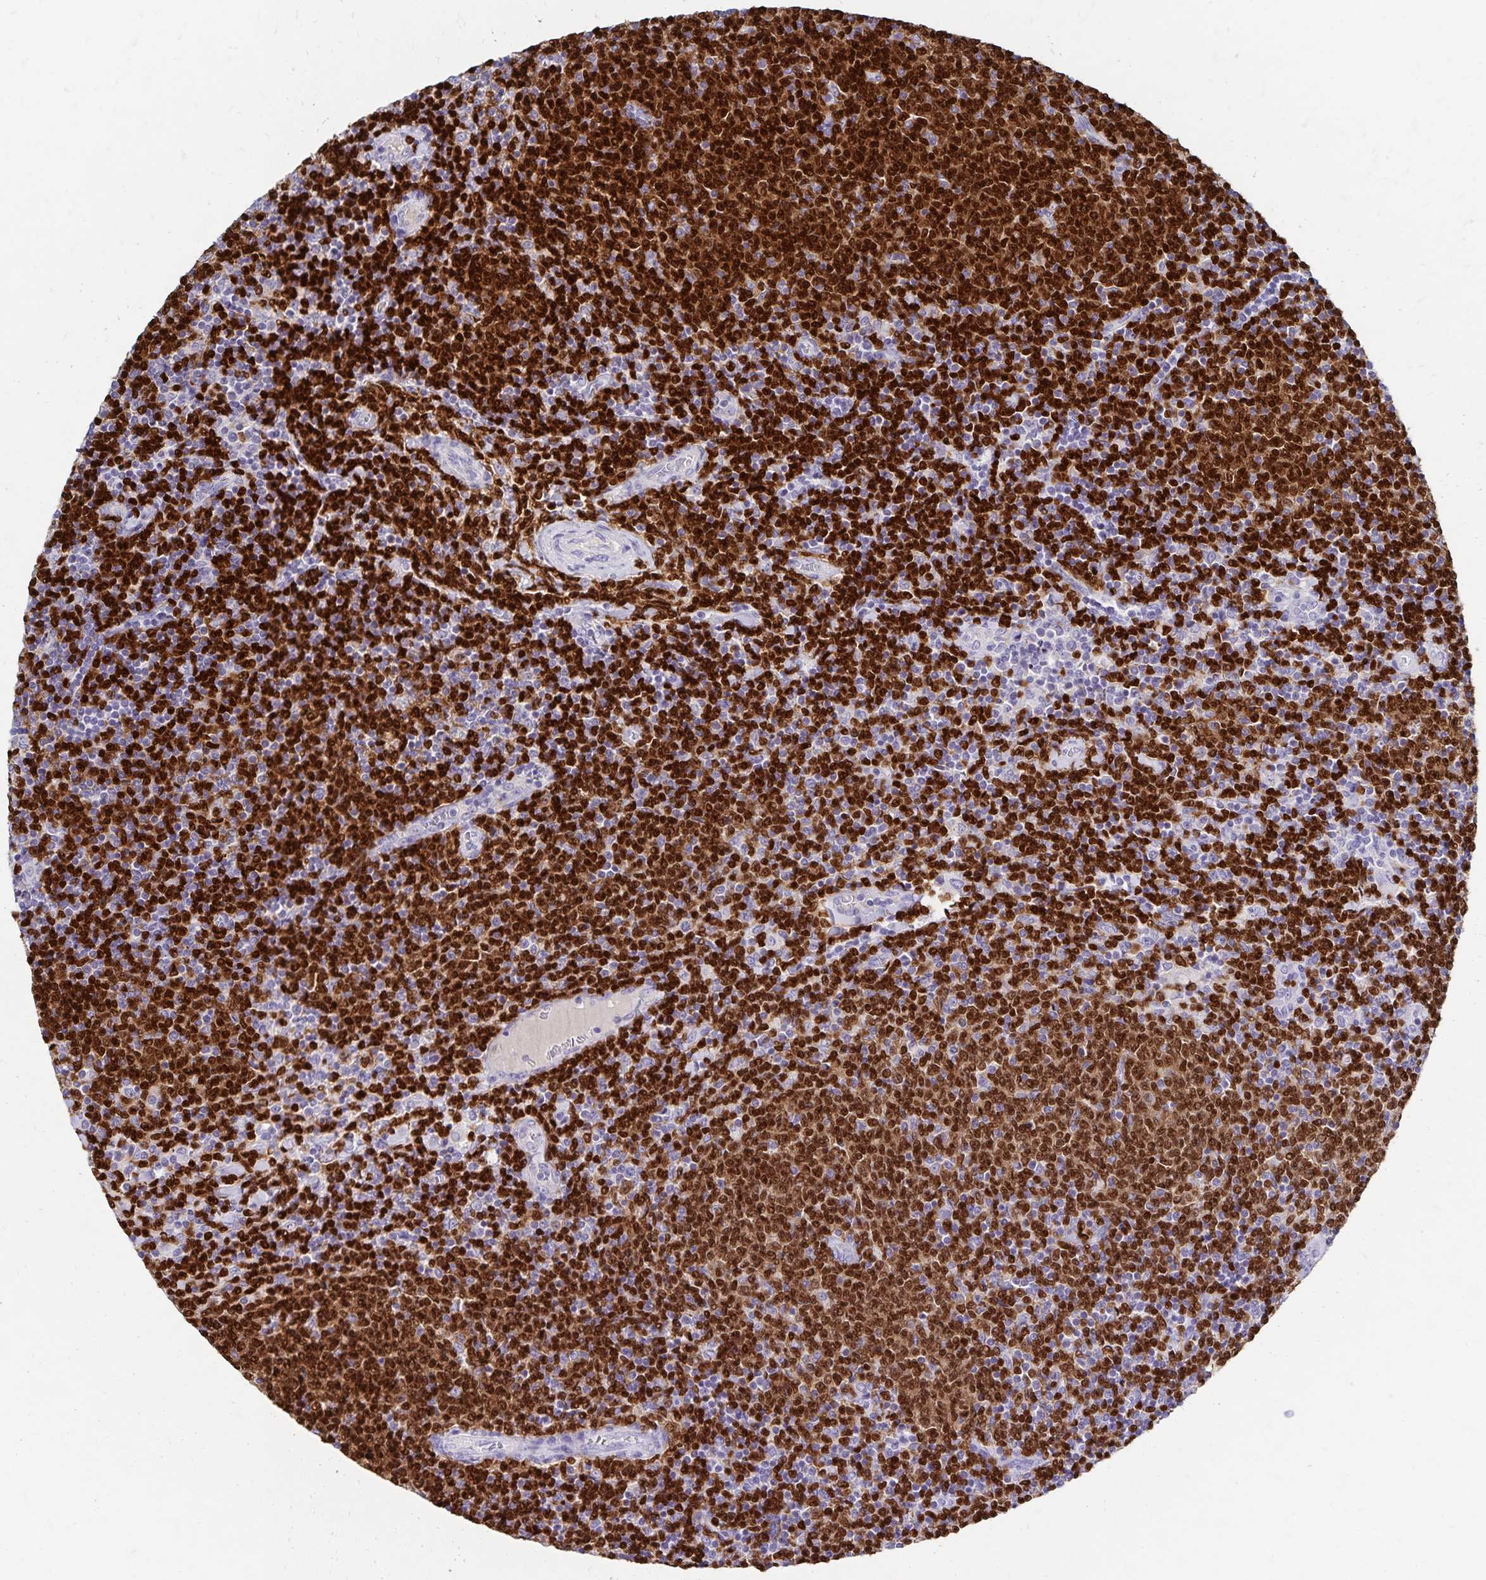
{"staining": {"intensity": "strong", "quantity": ">75%", "location": "nuclear"}, "tissue": "lymphoma", "cell_type": "Tumor cells", "image_type": "cancer", "snomed": [{"axis": "morphology", "description": "Malignant lymphoma, non-Hodgkin's type, Low grade"}, {"axis": "topography", "description": "Lymph node"}], "caption": "Immunohistochemistry (IHC) staining of low-grade malignant lymphoma, non-Hodgkin's type, which displays high levels of strong nuclear staining in approximately >75% of tumor cells indicating strong nuclear protein positivity. The staining was performed using DAB (3,3'-diaminobenzidine) (brown) for protein detection and nuclei were counterstained in hematoxylin (blue).", "gene": "PAX5", "patient": {"sex": "male", "age": 52}}